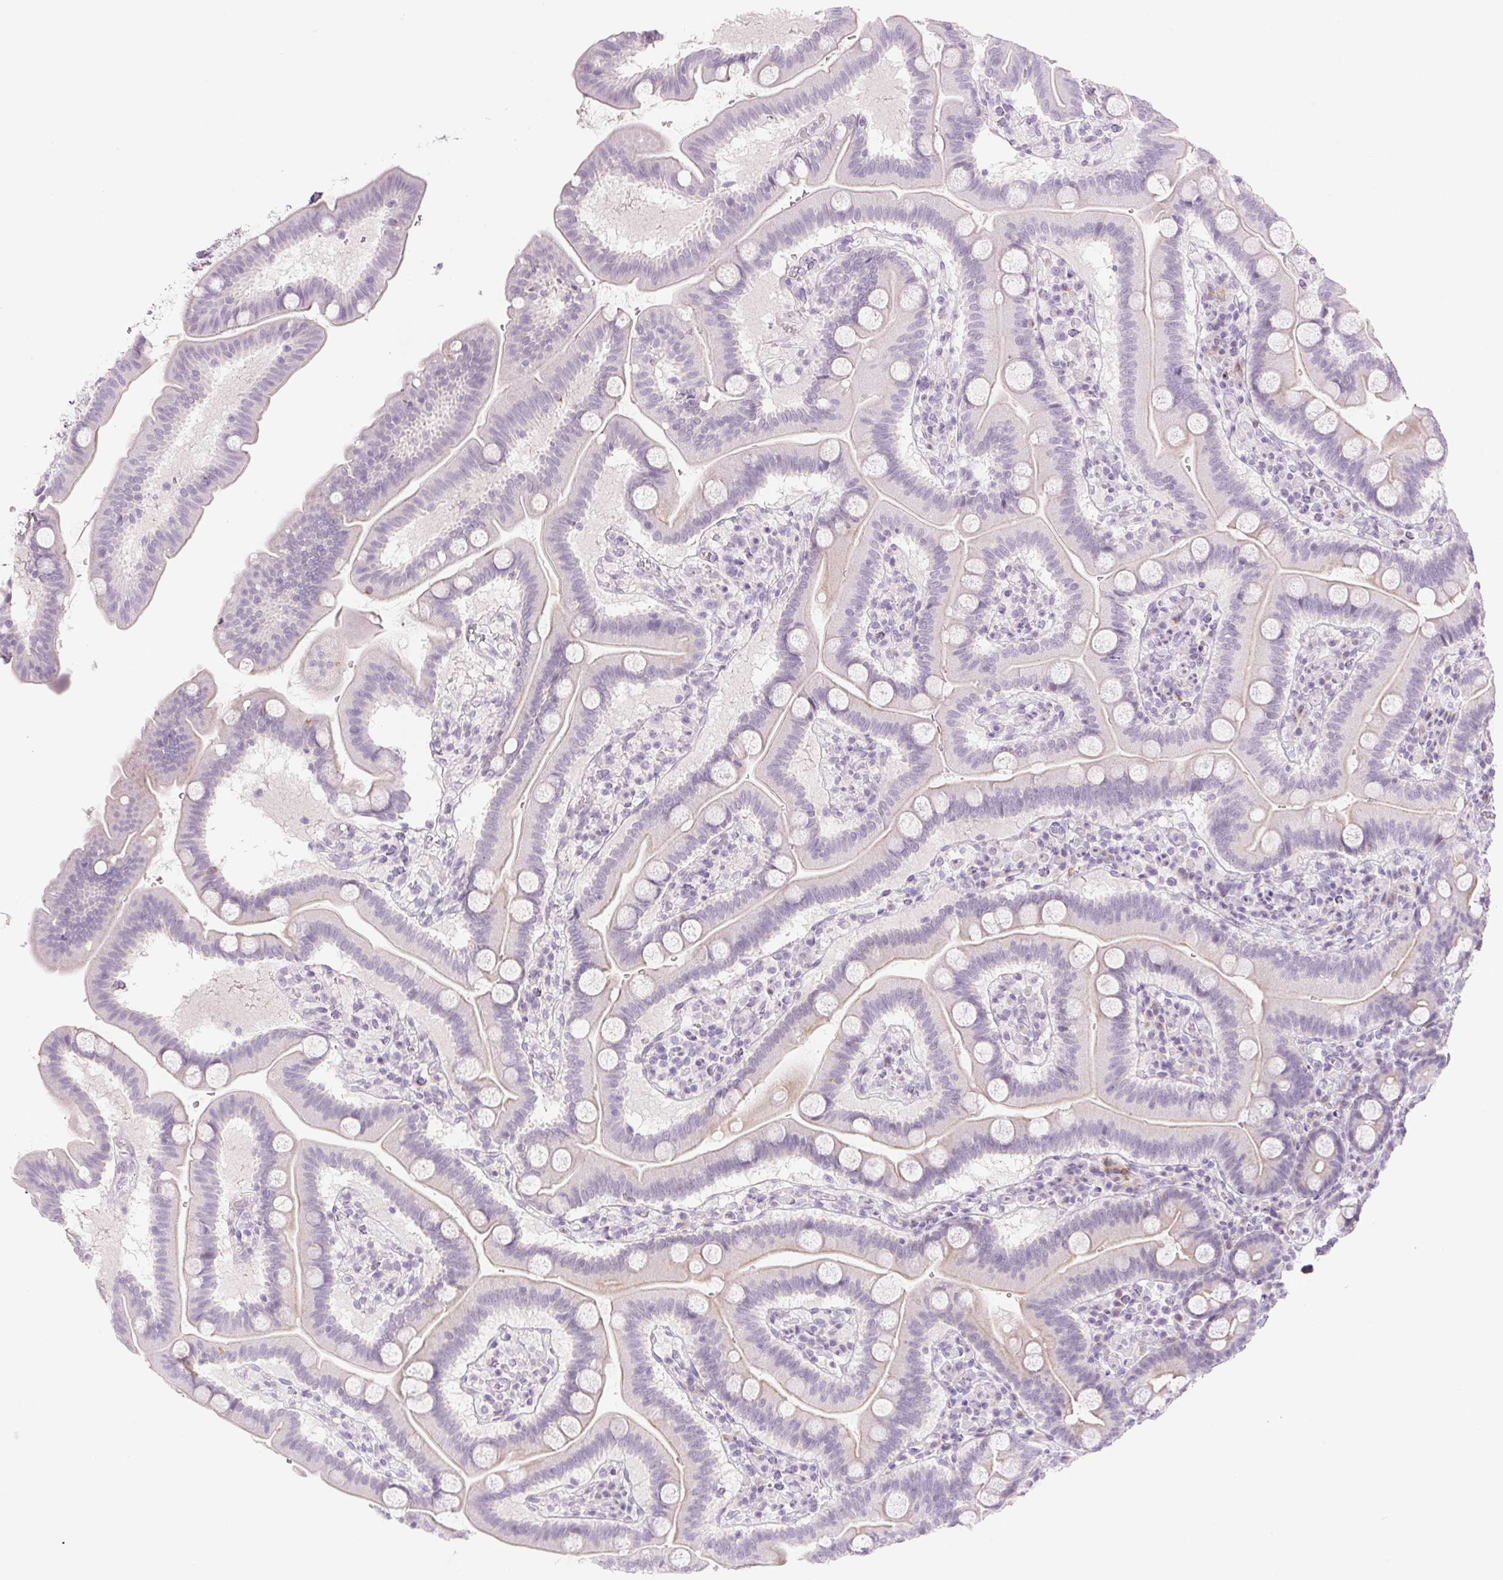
{"staining": {"intensity": "negative", "quantity": "none", "location": "none"}, "tissue": "duodenum", "cell_type": "Glandular cells", "image_type": "normal", "snomed": [{"axis": "morphology", "description": "Normal tissue, NOS"}, {"axis": "topography", "description": "Pancreas"}, {"axis": "topography", "description": "Duodenum"}], "caption": "A high-resolution histopathology image shows immunohistochemistry staining of unremarkable duodenum, which displays no significant staining in glandular cells.", "gene": "PI3", "patient": {"sex": "male", "age": 59}}